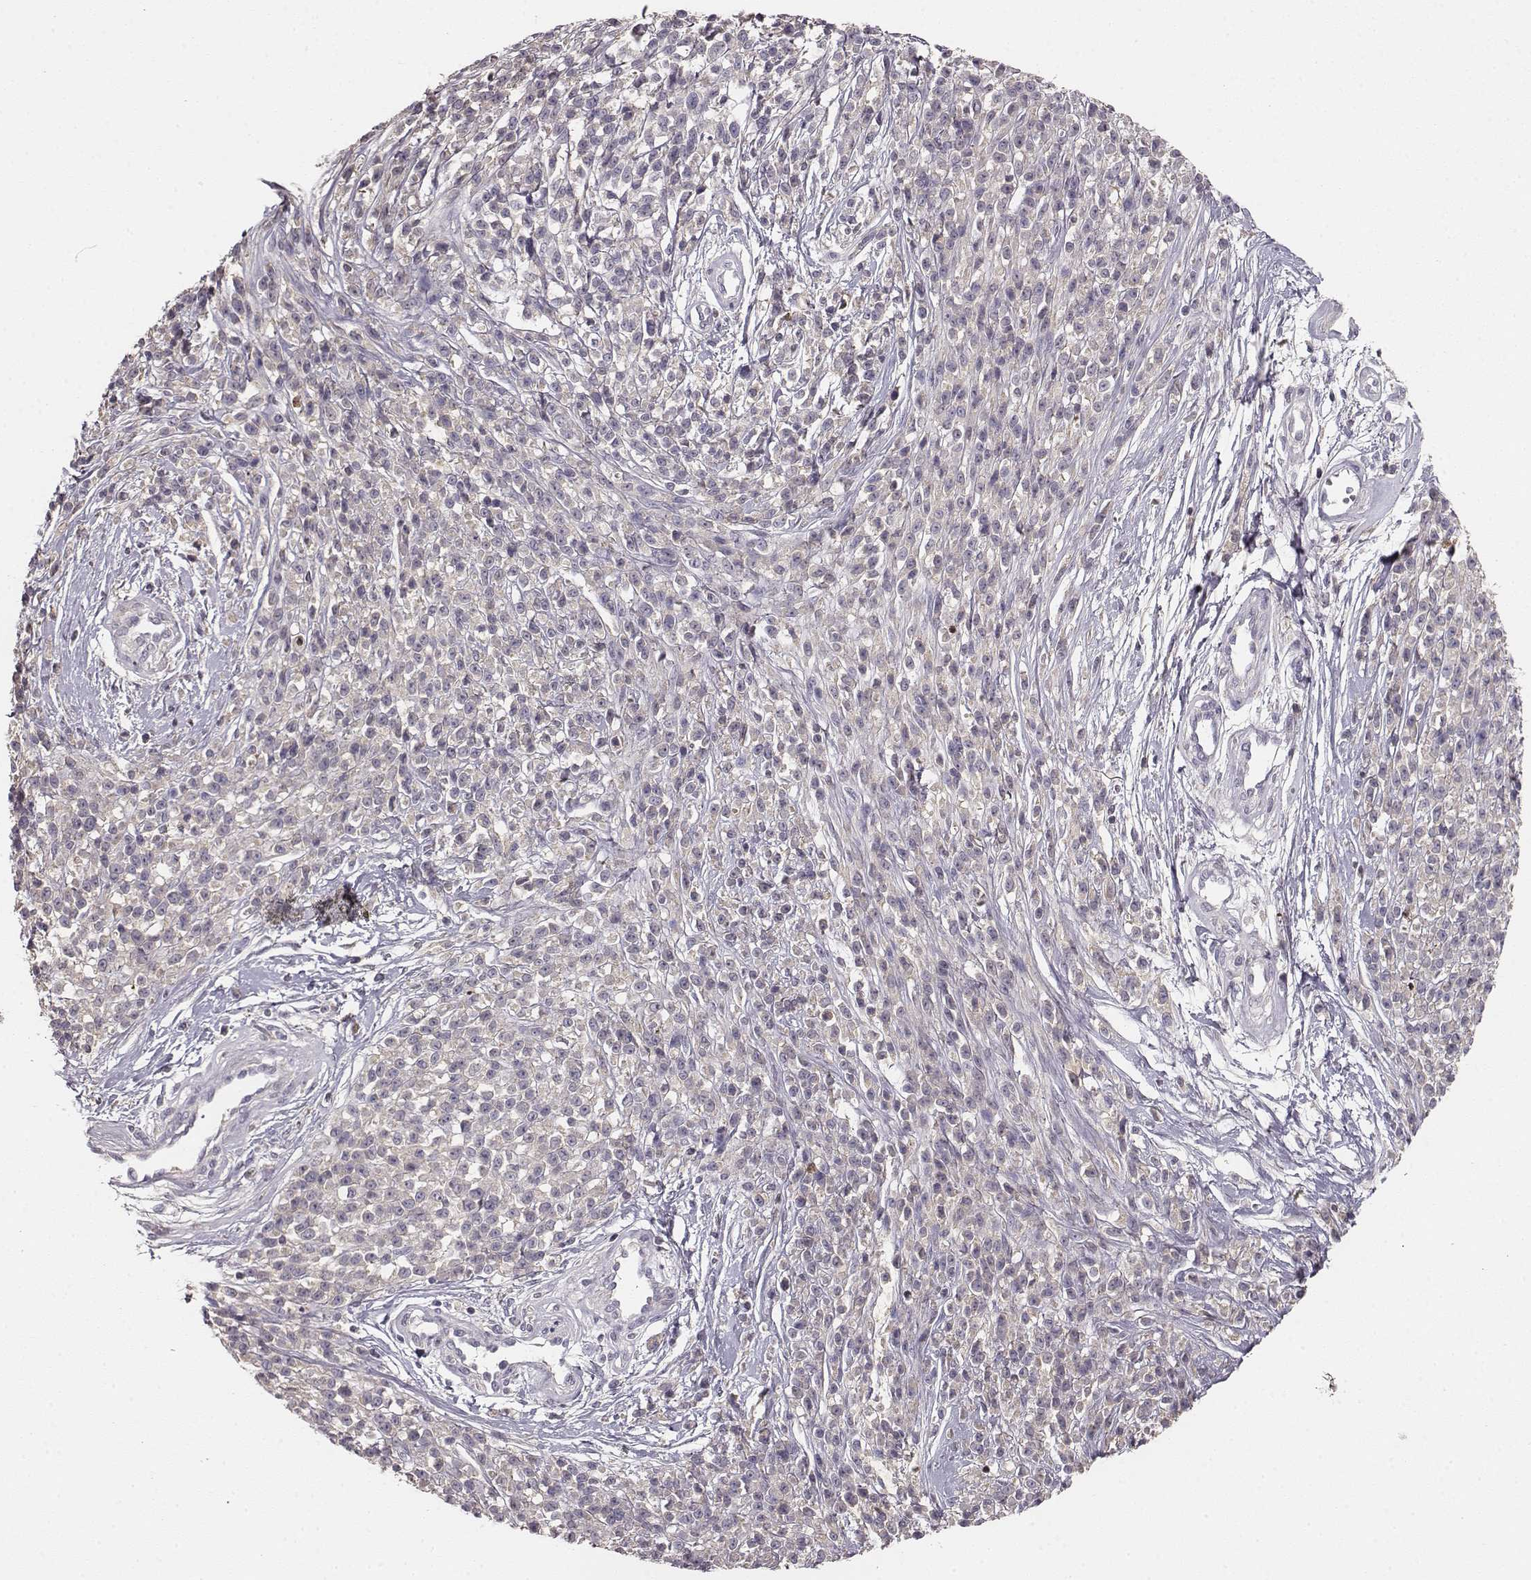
{"staining": {"intensity": "negative", "quantity": "none", "location": "none"}, "tissue": "melanoma", "cell_type": "Tumor cells", "image_type": "cancer", "snomed": [{"axis": "morphology", "description": "Malignant melanoma, NOS"}, {"axis": "topography", "description": "Skin"}, {"axis": "topography", "description": "Skin of trunk"}], "caption": "An image of human malignant melanoma is negative for staining in tumor cells.", "gene": "YJEFN3", "patient": {"sex": "male", "age": 74}}